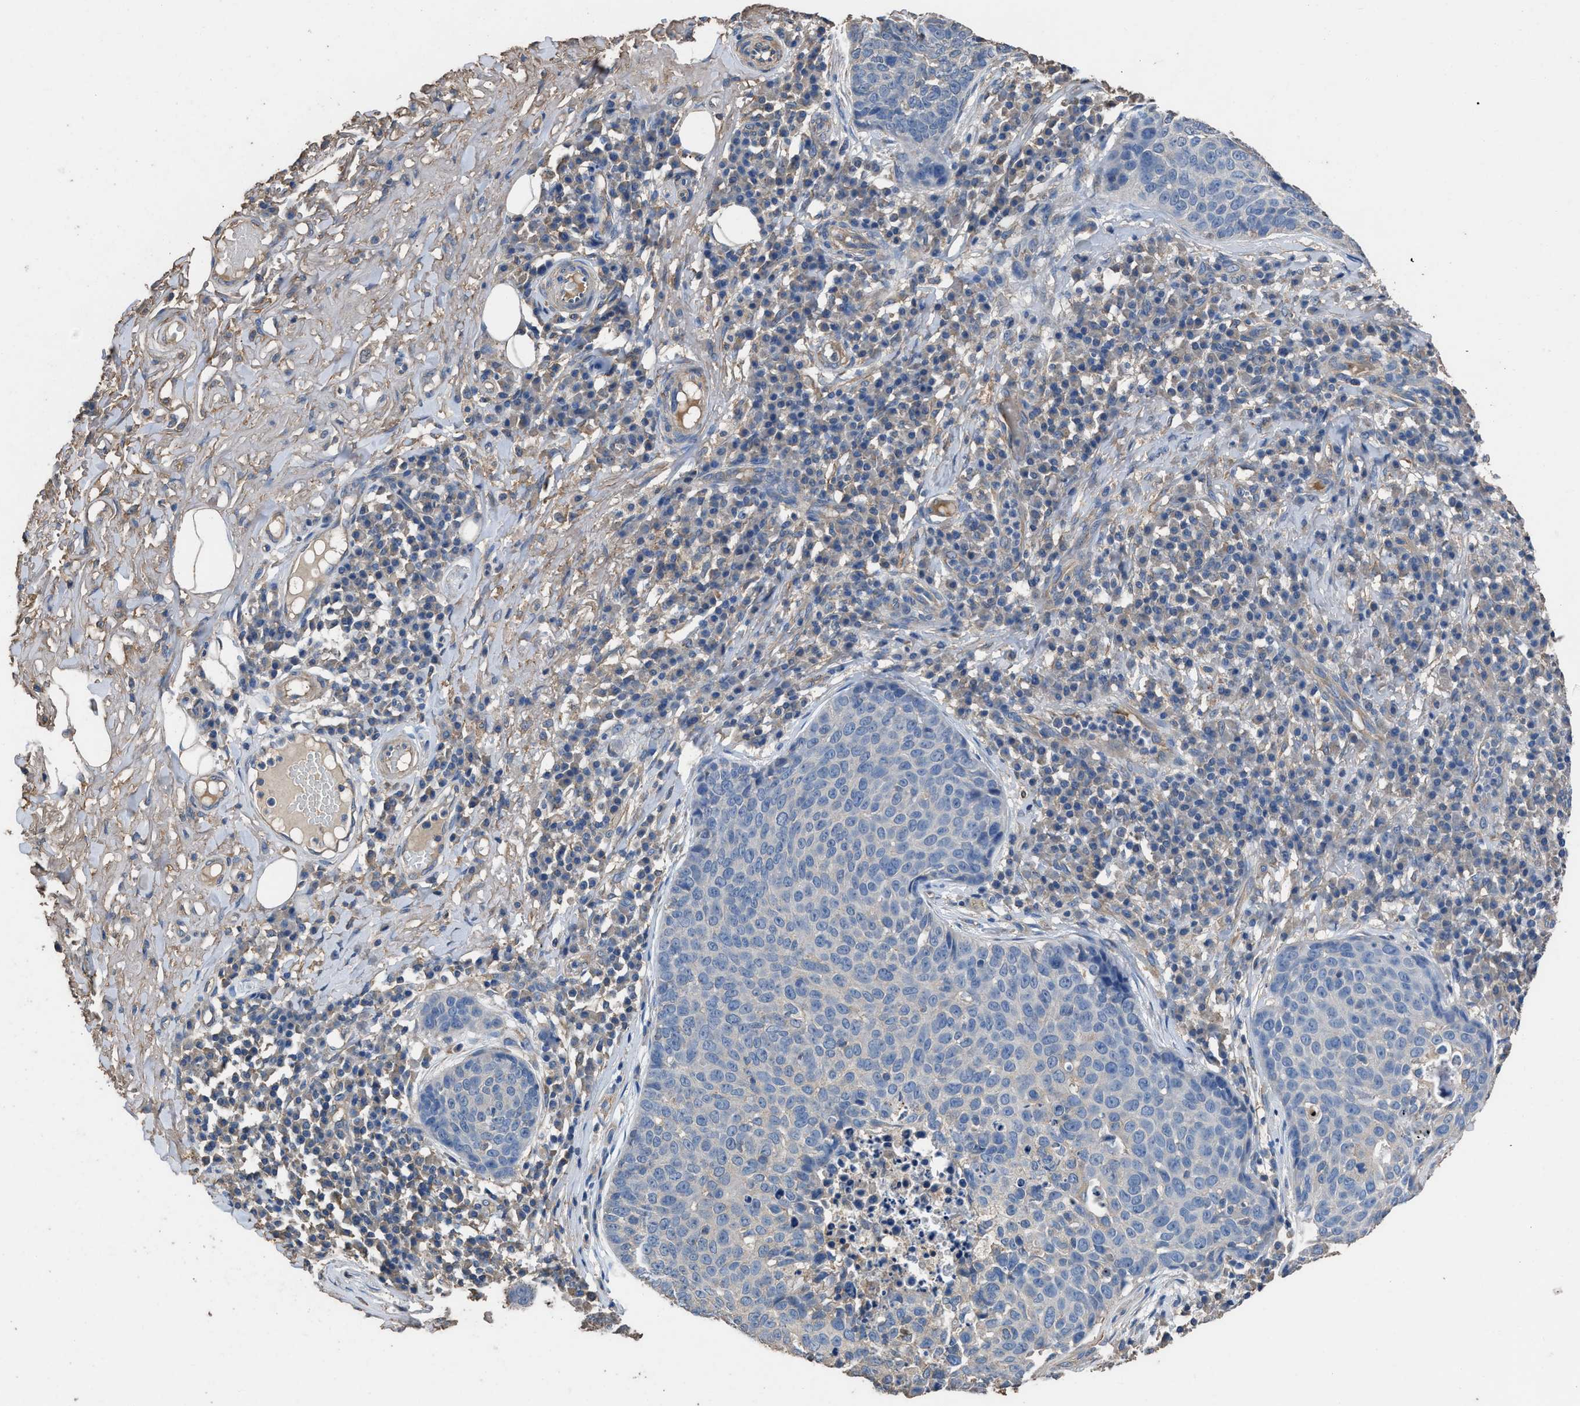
{"staining": {"intensity": "negative", "quantity": "none", "location": "none"}, "tissue": "skin cancer", "cell_type": "Tumor cells", "image_type": "cancer", "snomed": [{"axis": "morphology", "description": "Squamous cell carcinoma in situ, NOS"}, {"axis": "morphology", "description": "Squamous cell carcinoma, NOS"}, {"axis": "topography", "description": "Skin"}], "caption": "Immunohistochemistry of human skin cancer exhibits no expression in tumor cells. The staining is performed using DAB (3,3'-diaminobenzidine) brown chromogen with nuclei counter-stained in using hematoxylin.", "gene": "ITSN1", "patient": {"sex": "male", "age": 93}}